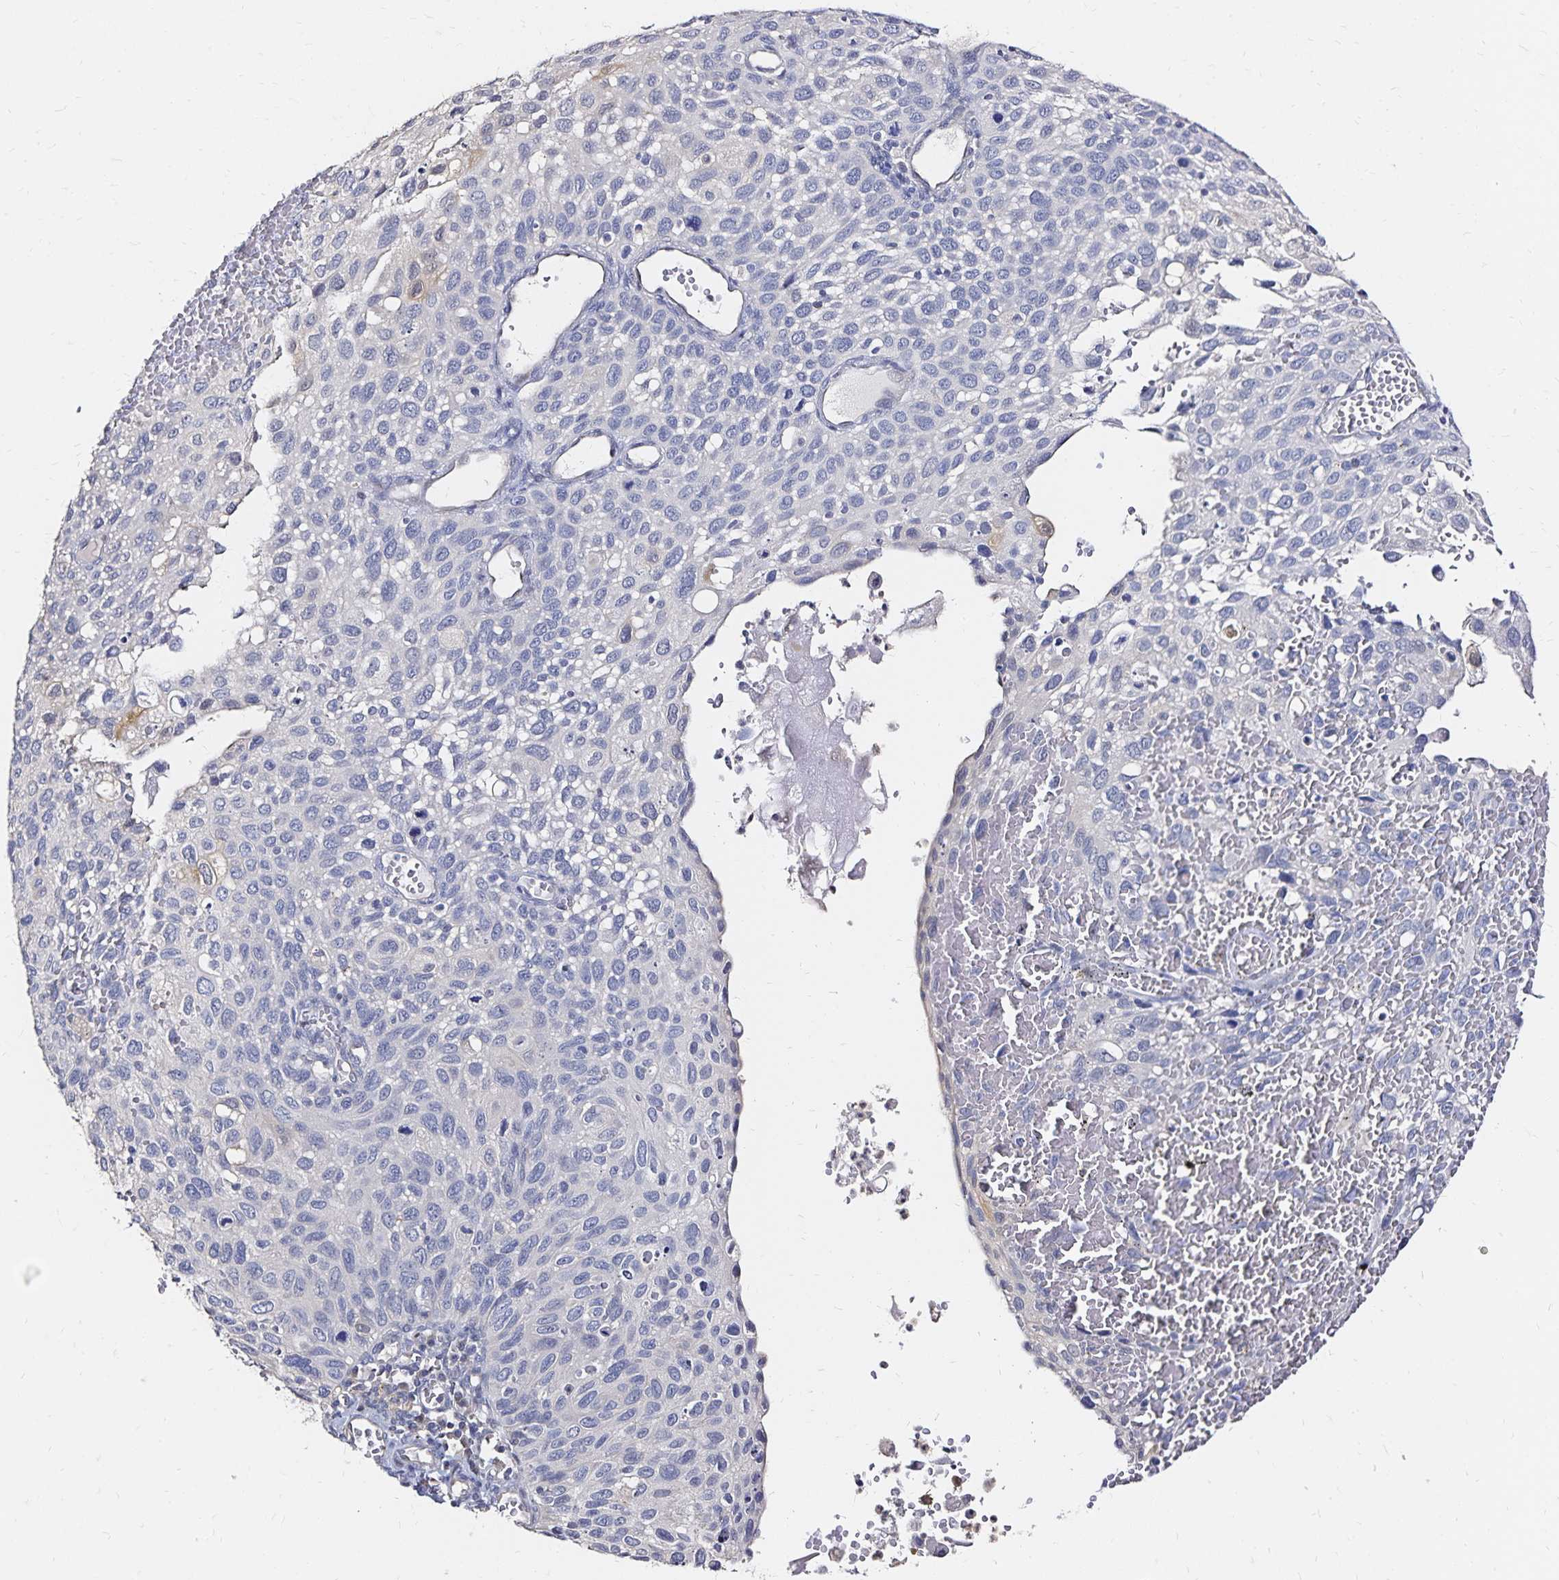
{"staining": {"intensity": "negative", "quantity": "none", "location": "none"}, "tissue": "cervical cancer", "cell_type": "Tumor cells", "image_type": "cancer", "snomed": [{"axis": "morphology", "description": "Squamous cell carcinoma, NOS"}, {"axis": "topography", "description": "Cervix"}], "caption": "Tumor cells are negative for protein expression in human cervical cancer (squamous cell carcinoma). (DAB immunohistochemistry (IHC) visualized using brightfield microscopy, high magnification).", "gene": "SLC5A1", "patient": {"sex": "female", "age": 70}}